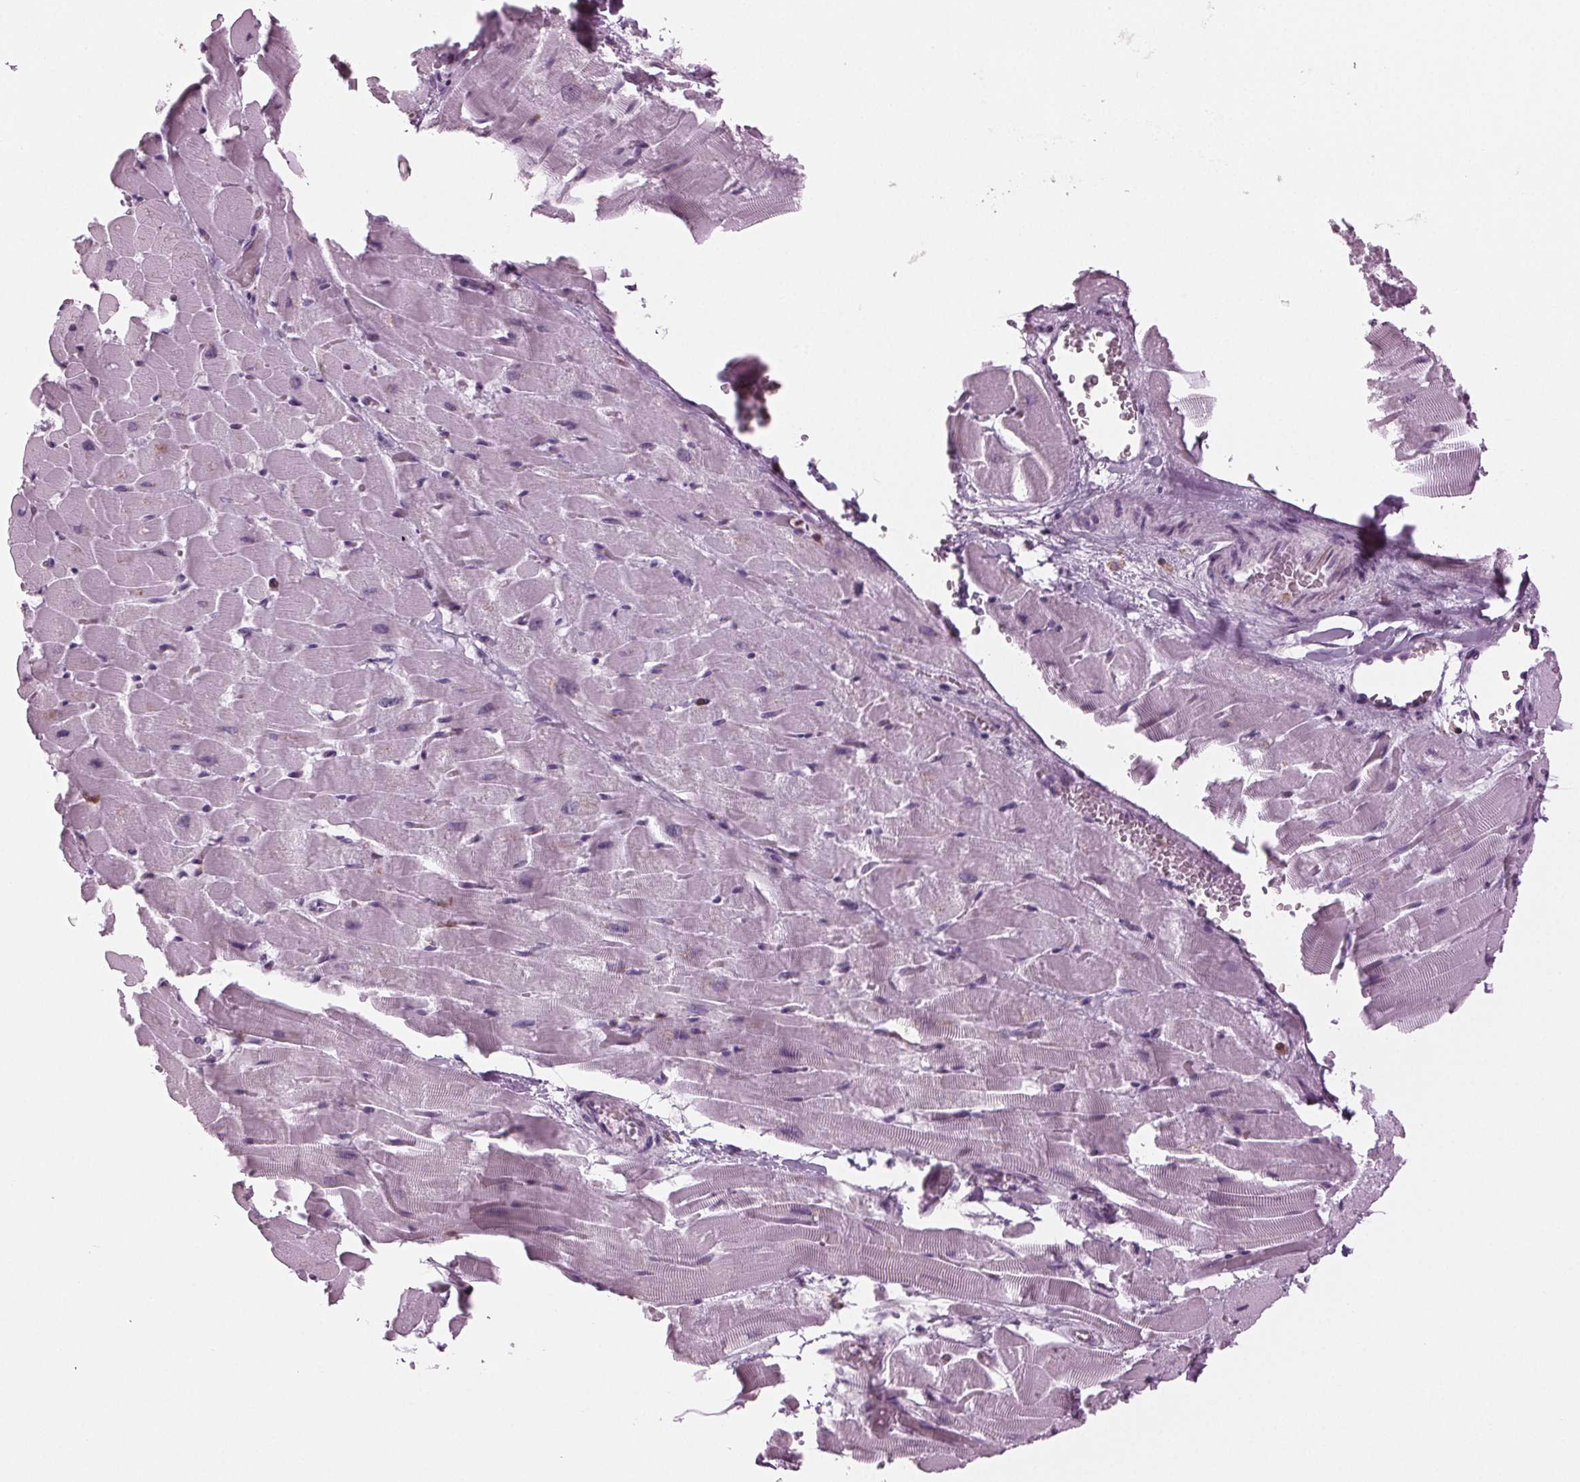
{"staining": {"intensity": "negative", "quantity": "none", "location": "none"}, "tissue": "heart muscle", "cell_type": "Cardiomyocytes", "image_type": "normal", "snomed": [{"axis": "morphology", "description": "Normal tissue, NOS"}, {"axis": "topography", "description": "Heart"}], "caption": "Unremarkable heart muscle was stained to show a protein in brown. There is no significant positivity in cardiomyocytes.", "gene": "BTLA", "patient": {"sex": "male", "age": 37}}